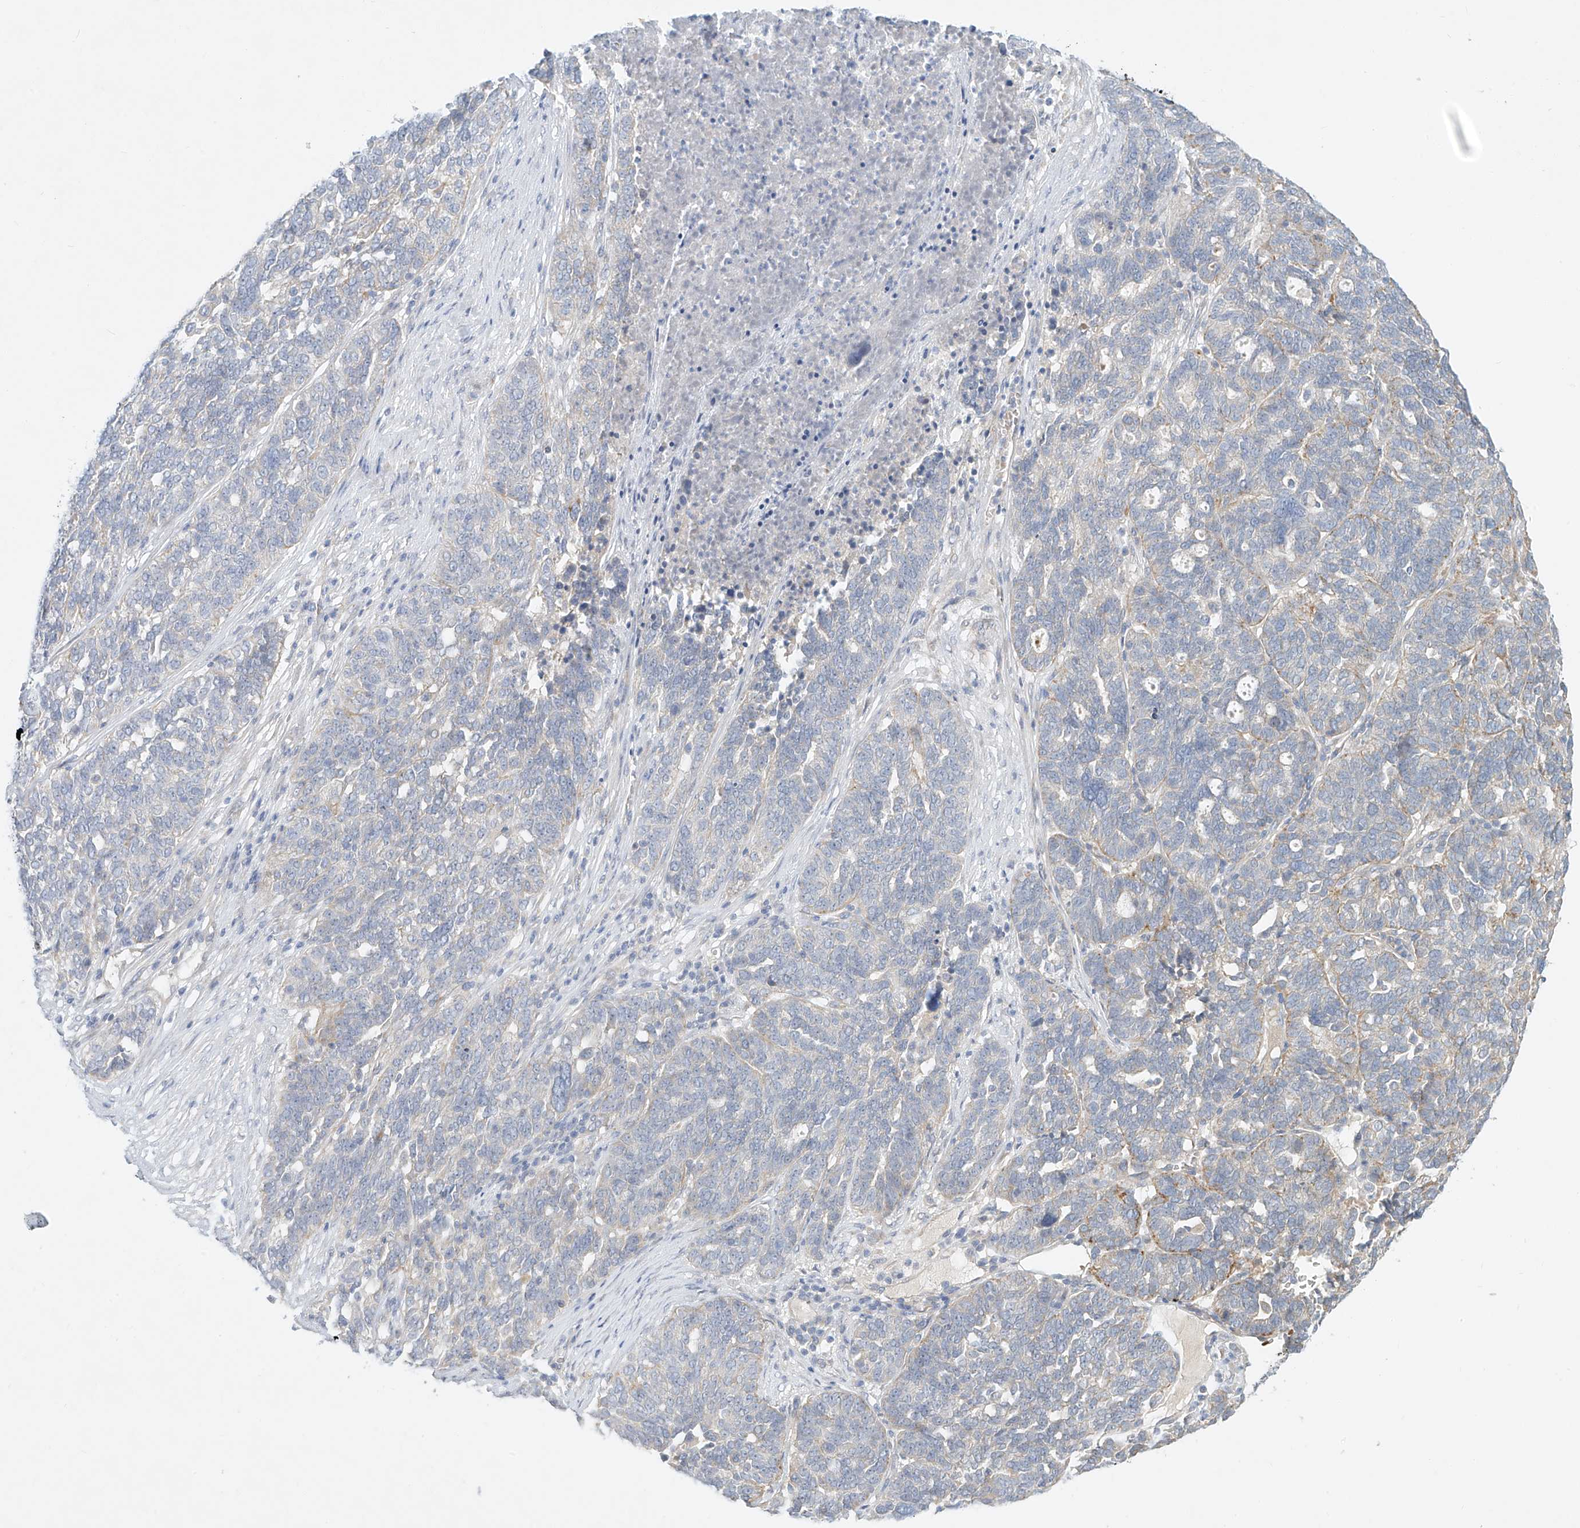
{"staining": {"intensity": "weak", "quantity": "<25%", "location": "cytoplasmic/membranous"}, "tissue": "ovarian cancer", "cell_type": "Tumor cells", "image_type": "cancer", "snomed": [{"axis": "morphology", "description": "Cystadenocarcinoma, serous, NOS"}, {"axis": "topography", "description": "Ovary"}], "caption": "Tumor cells are negative for brown protein staining in ovarian serous cystadenocarcinoma.", "gene": "SYTL3", "patient": {"sex": "female", "age": 59}}